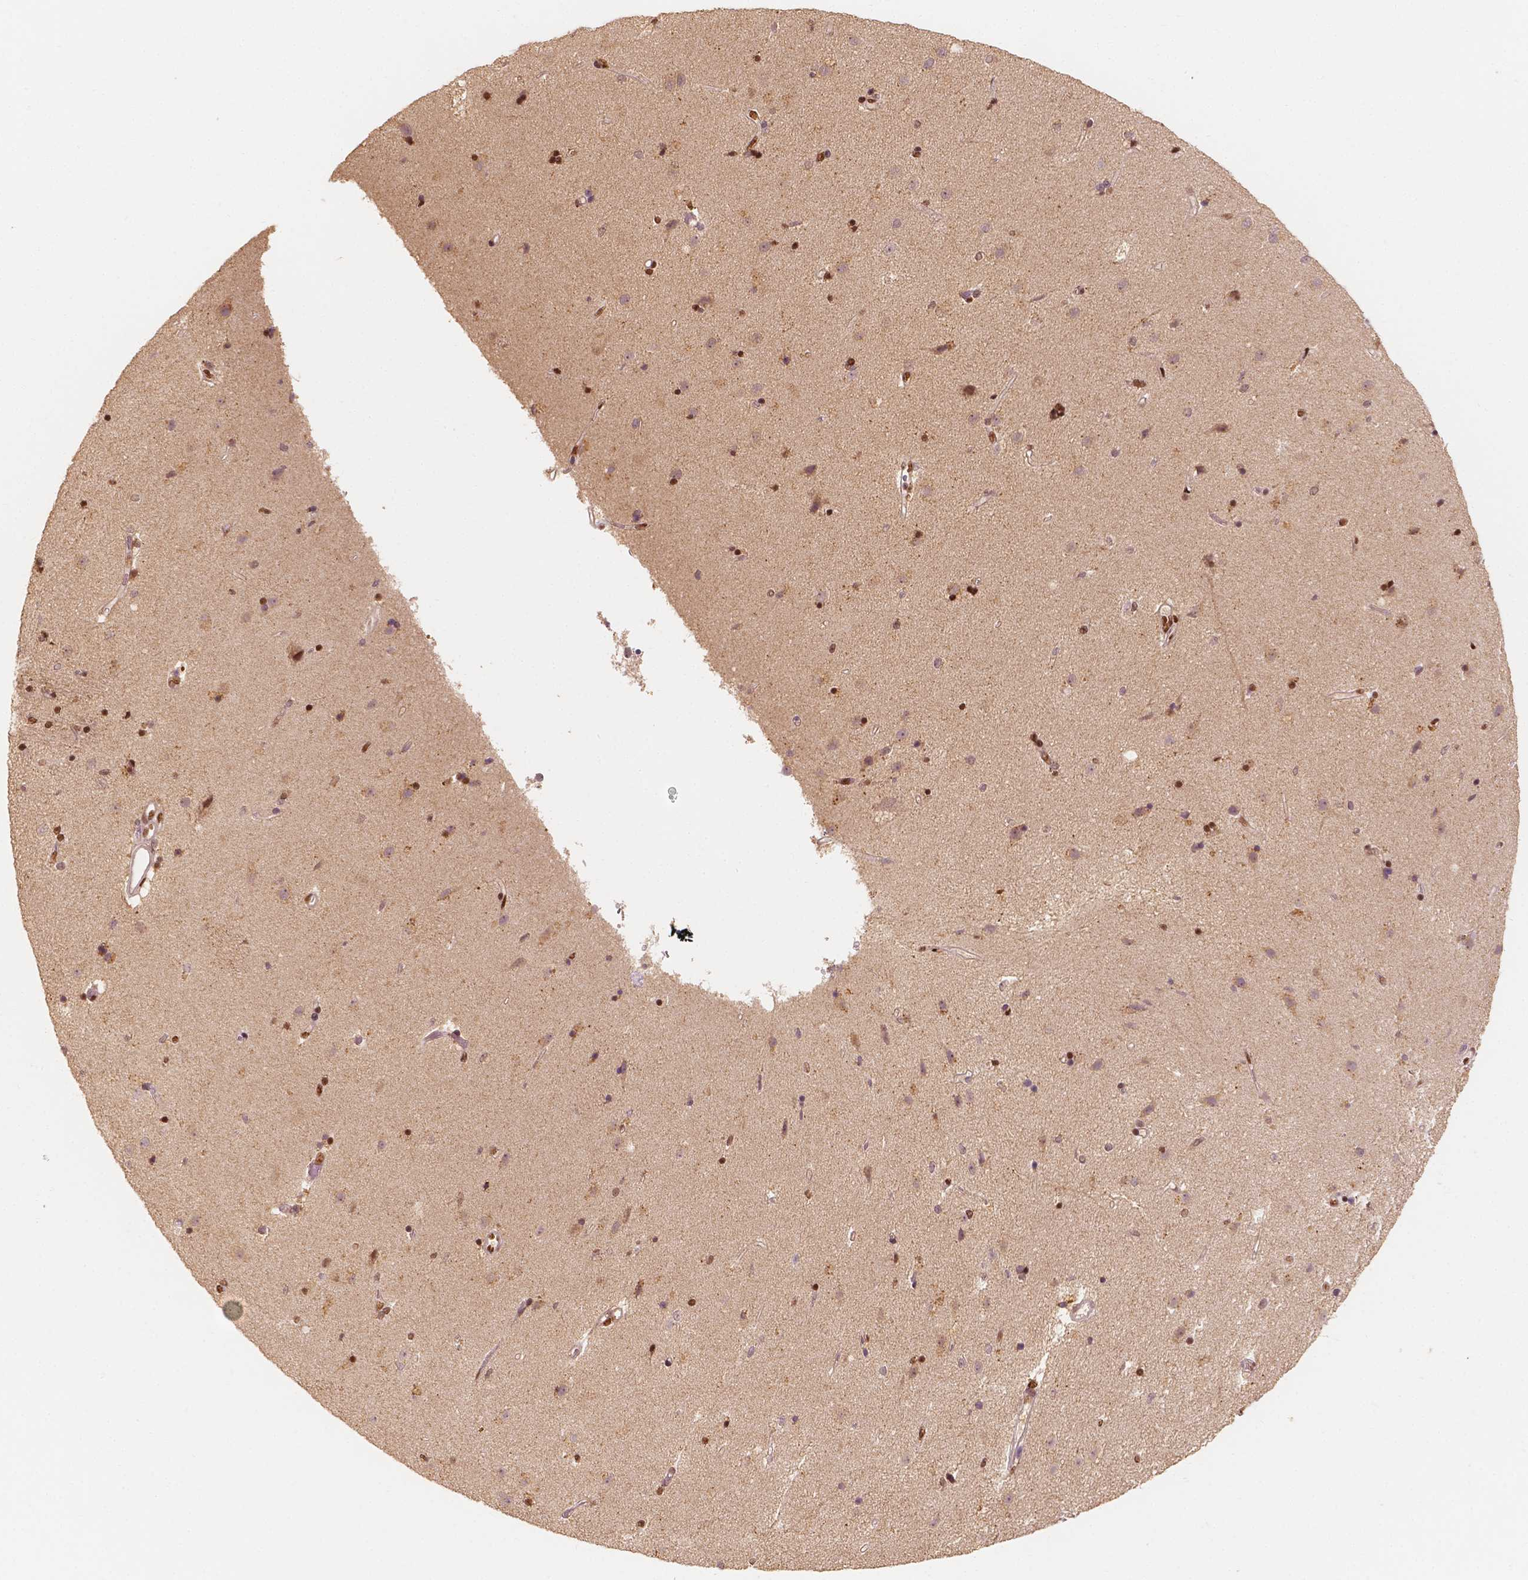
{"staining": {"intensity": "moderate", "quantity": "25%-75%", "location": "nuclear"}, "tissue": "caudate", "cell_type": "Glial cells", "image_type": "normal", "snomed": [{"axis": "morphology", "description": "Normal tissue, NOS"}, {"axis": "topography", "description": "Lateral ventricle wall"}], "caption": "An image showing moderate nuclear expression in approximately 25%-75% of glial cells in normal caudate, as visualized by brown immunohistochemical staining.", "gene": "TBC1D17", "patient": {"sex": "female", "age": 71}}